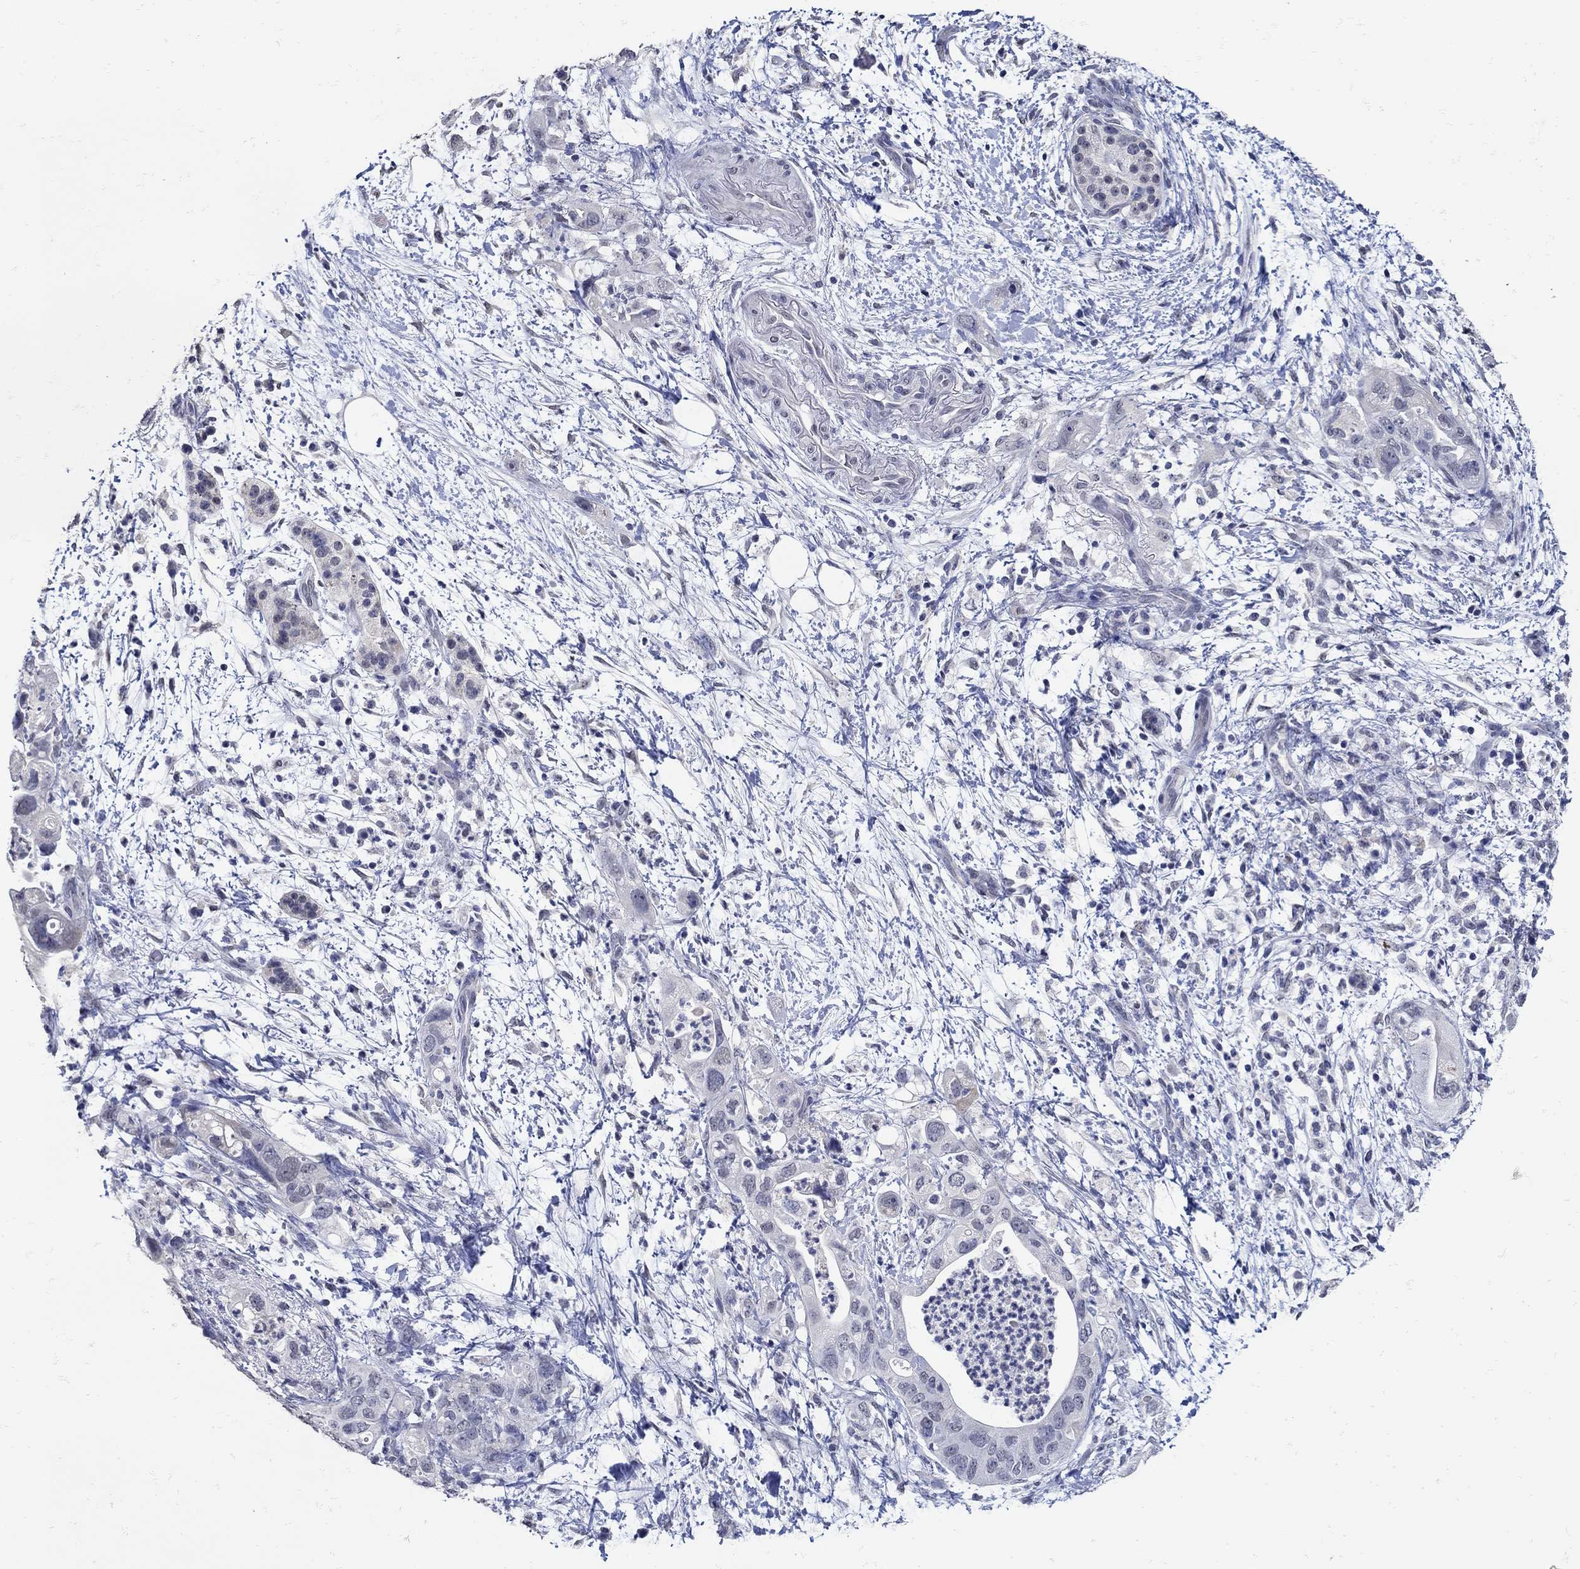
{"staining": {"intensity": "negative", "quantity": "none", "location": "none"}, "tissue": "pancreatic cancer", "cell_type": "Tumor cells", "image_type": "cancer", "snomed": [{"axis": "morphology", "description": "Adenocarcinoma, NOS"}, {"axis": "topography", "description": "Pancreas"}], "caption": "IHC of human pancreatic adenocarcinoma exhibits no staining in tumor cells.", "gene": "KCNN3", "patient": {"sex": "female", "age": 72}}